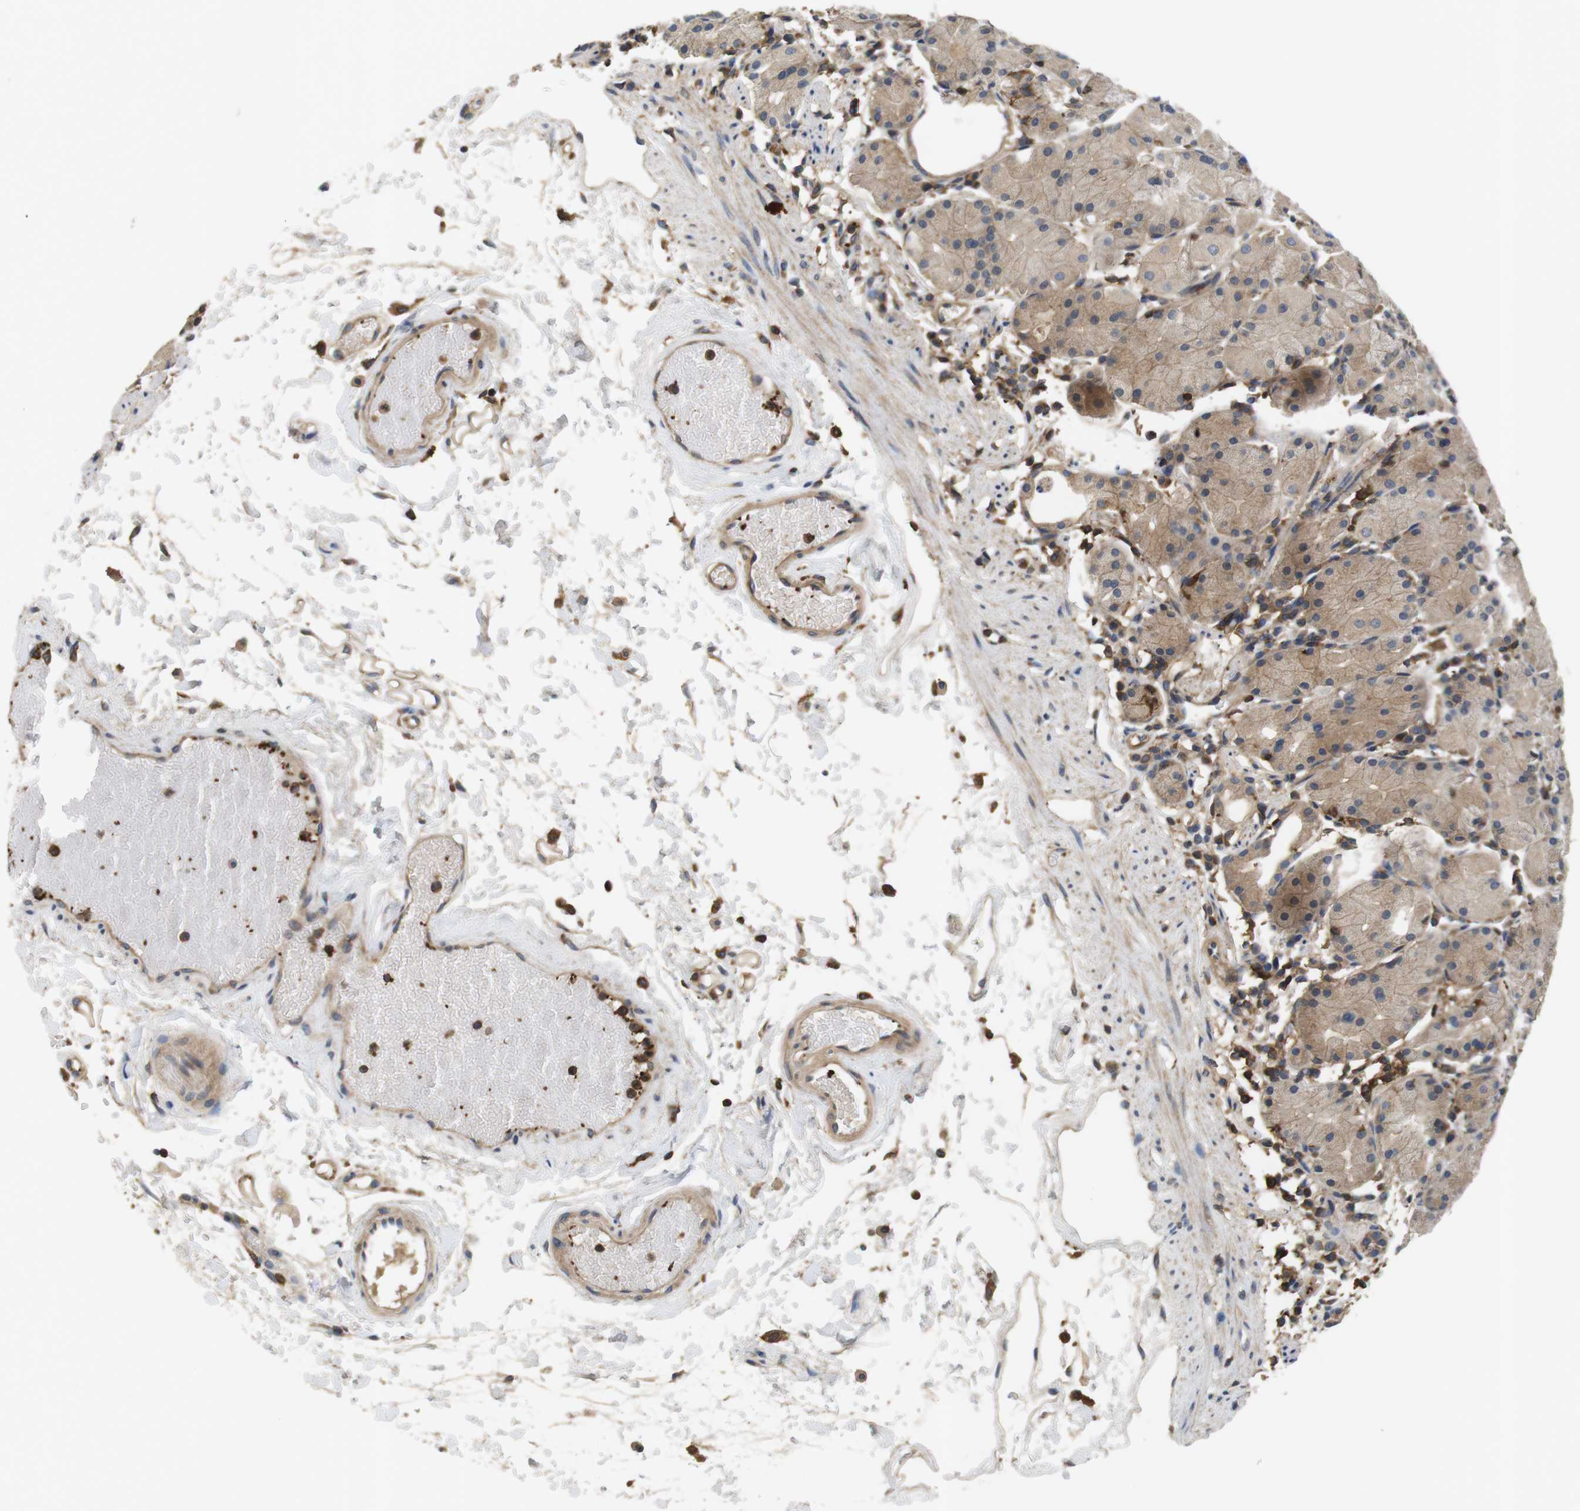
{"staining": {"intensity": "moderate", "quantity": ">75%", "location": "cytoplasmic/membranous"}, "tissue": "stomach", "cell_type": "Glandular cells", "image_type": "normal", "snomed": [{"axis": "morphology", "description": "Normal tissue, NOS"}, {"axis": "topography", "description": "Stomach"}, {"axis": "topography", "description": "Stomach, lower"}], "caption": "Stomach stained with DAB (3,3'-diaminobenzidine) immunohistochemistry shows medium levels of moderate cytoplasmic/membranous staining in approximately >75% of glandular cells. (IHC, brightfield microscopy, high magnification).", "gene": "HERPUD2", "patient": {"sex": "female", "age": 75}}